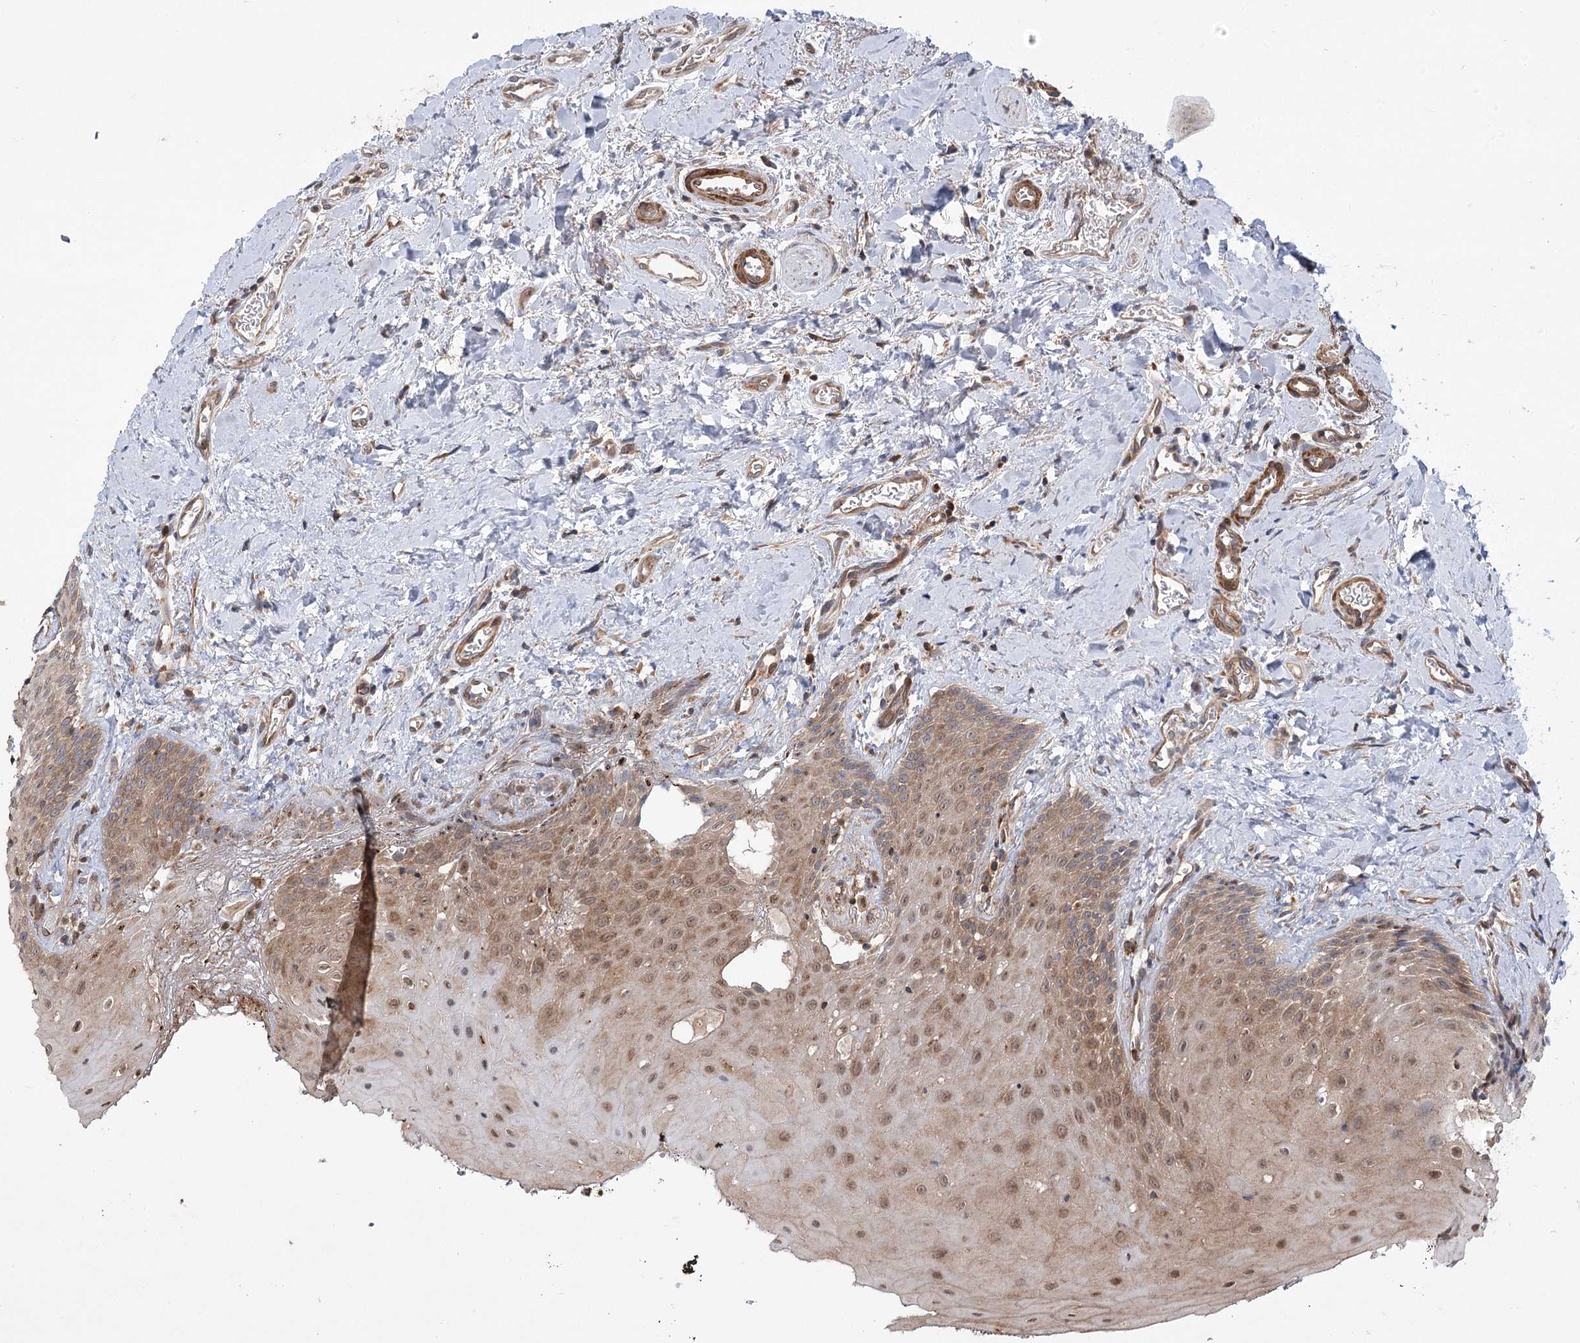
{"staining": {"intensity": "moderate", "quantity": ">75%", "location": "cytoplasmic/membranous"}, "tissue": "oral mucosa", "cell_type": "Squamous epithelial cells", "image_type": "normal", "snomed": [{"axis": "morphology", "description": "Normal tissue, NOS"}, {"axis": "topography", "description": "Oral tissue"}], "caption": "This photomicrograph reveals immunohistochemistry staining of benign oral mucosa, with medium moderate cytoplasmic/membranous staining in approximately >75% of squamous epithelial cells.", "gene": "VPS37B", "patient": {"sex": "male", "age": 74}}